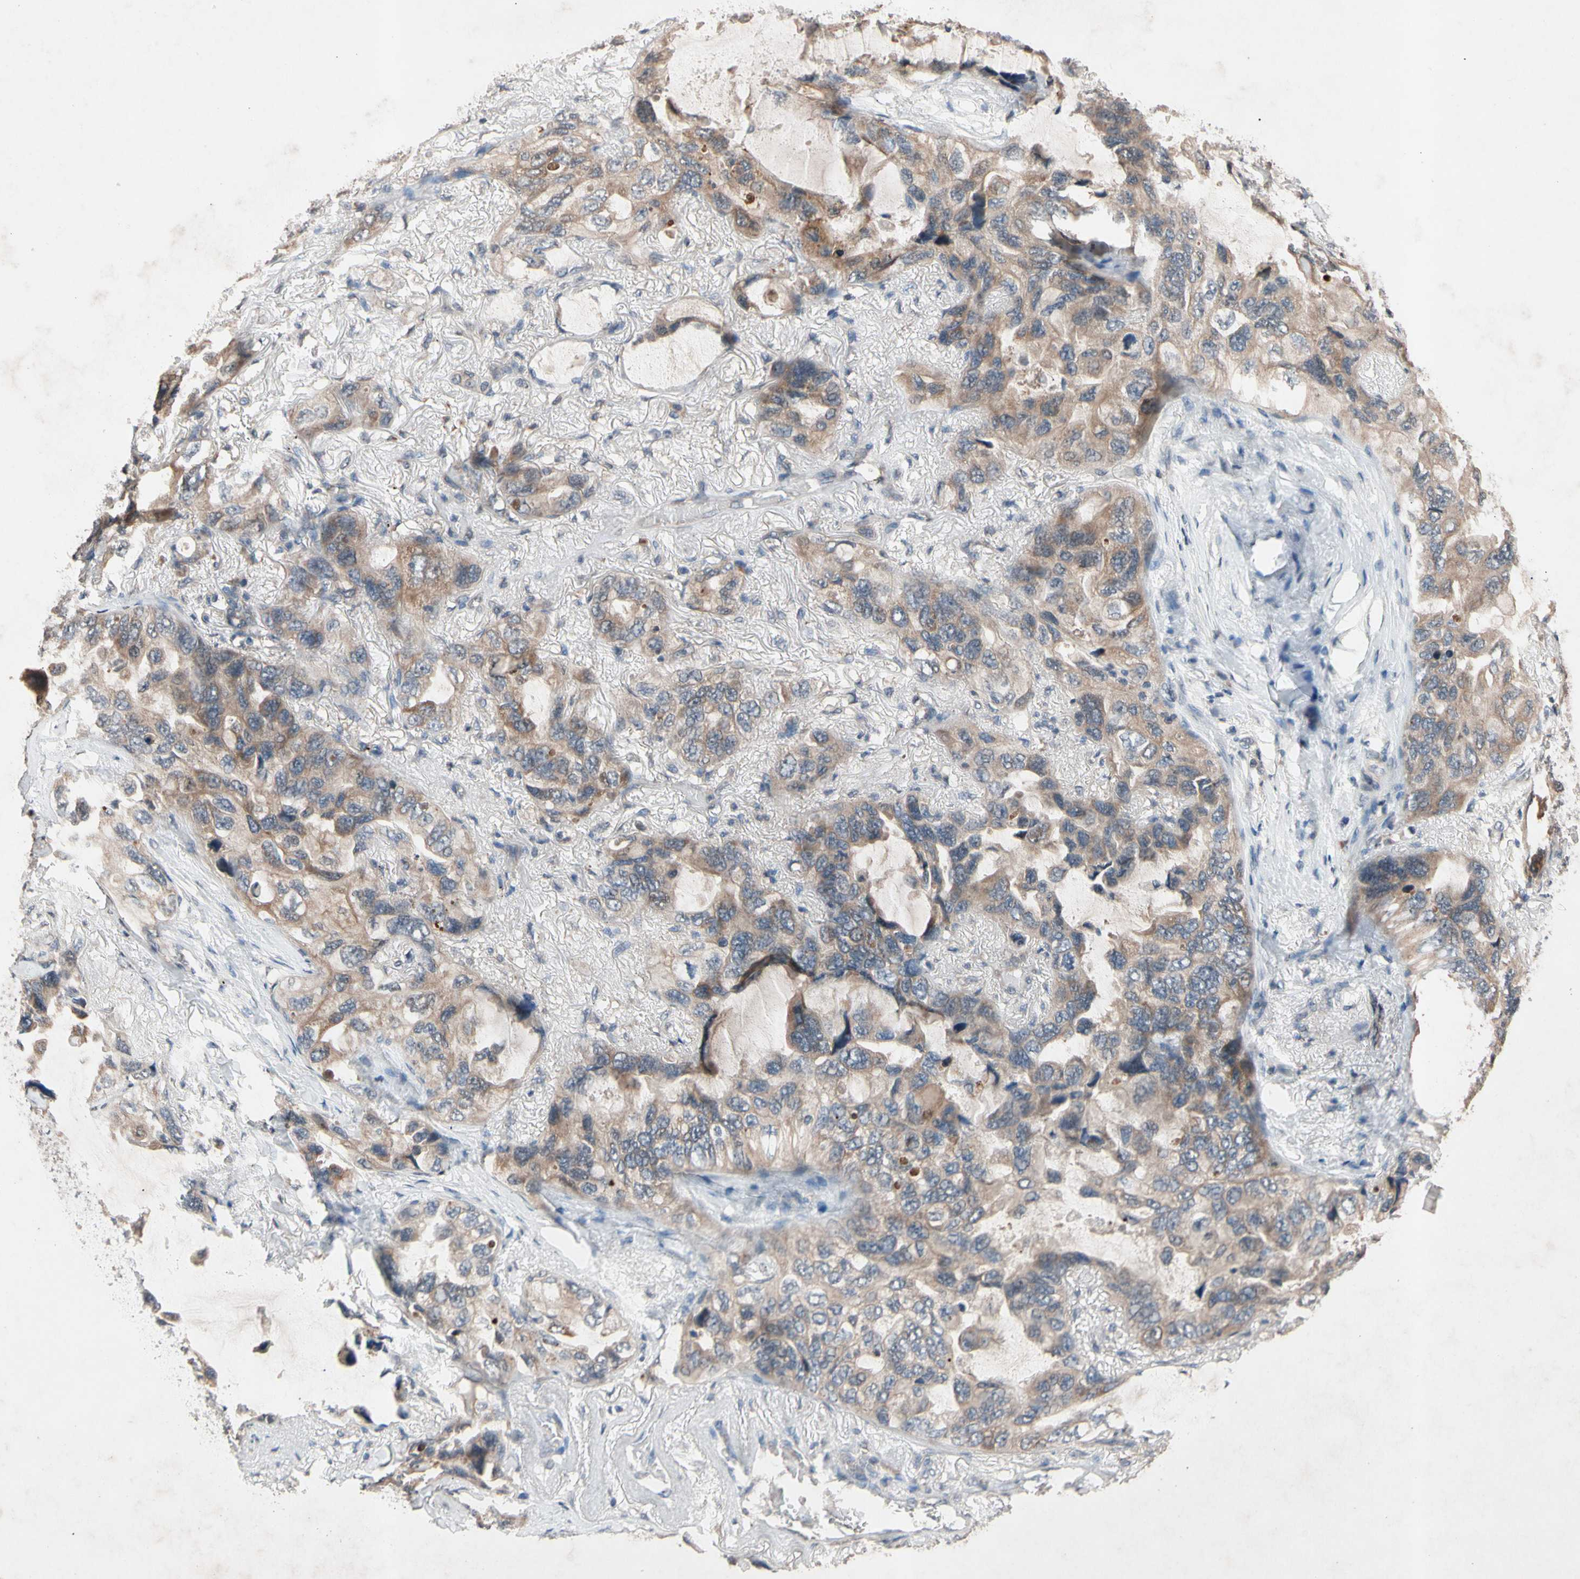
{"staining": {"intensity": "moderate", "quantity": ">75%", "location": "cytoplasmic/membranous"}, "tissue": "lung cancer", "cell_type": "Tumor cells", "image_type": "cancer", "snomed": [{"axis": "morphology", "description": "Squamous cell carcinoma, NOS"}, {"axis": "topography", "description": "Lung"}], "caption": "Immunohistochemistry (IHC) (DAB (3,3'-diaminobenzidine)) staining of human squamous cell carcinoma (lung) reveals moderate cytoplasmic/membranous protein positivity in approximately >75% of tumor cells. Nuclei are stained in blue.", "gene": "PRDX4", "patient": {"sex": "female", "age": 73}}